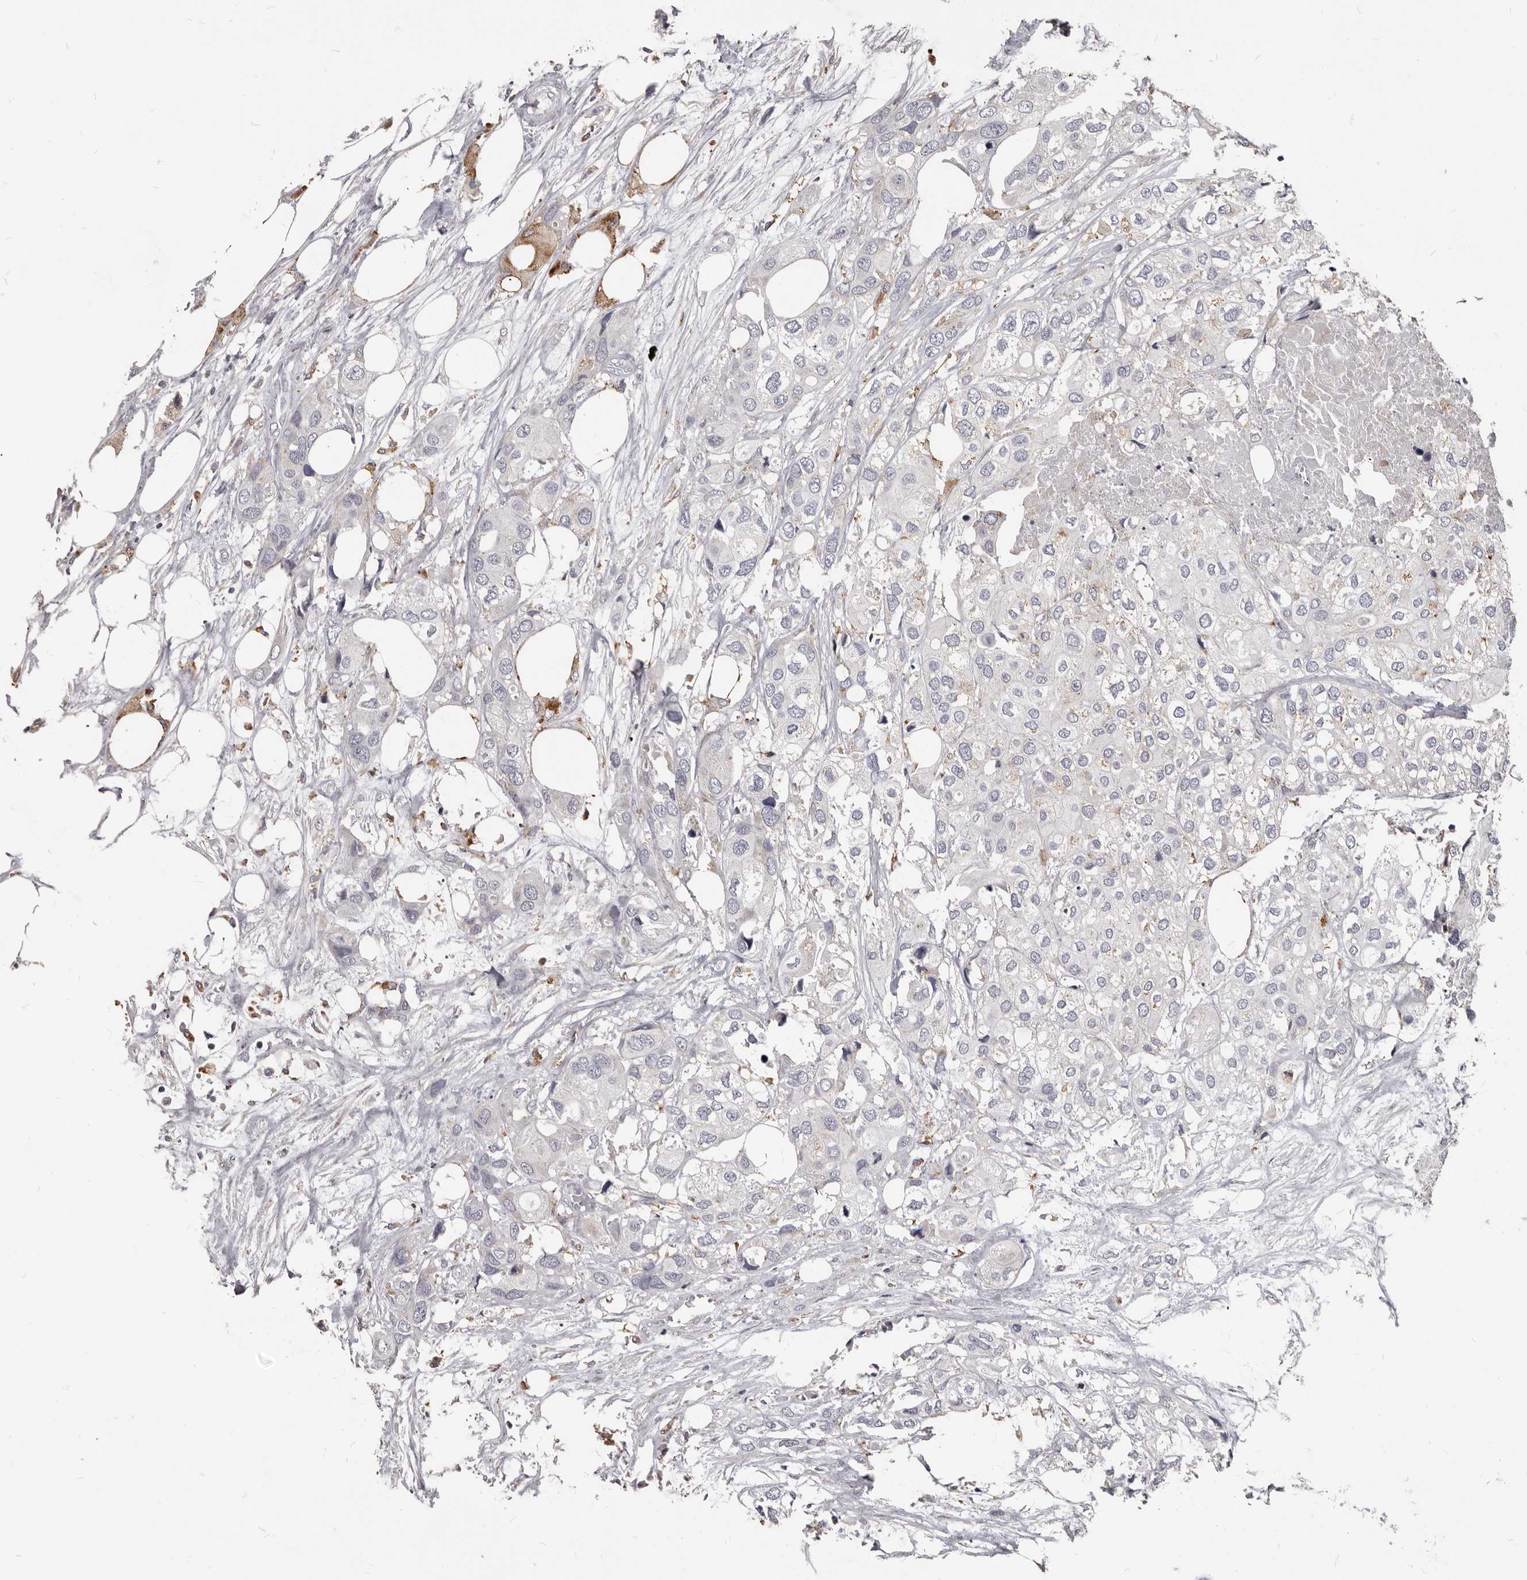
{"staining": {"intensity": "negative", "quantity": "none", "location": "none"}, "tissue": "urothelial cancer", "cell_type": "Tumor cells", "image_type": "cancer", "snomed": [{"axis": "morphology", "description": "Urothelial carcinoma, High grade"}, {"axis": "topography", "description": "Urinary bladder"}], "caption": "DAB immunohistochemical staining of human high-grade urothelial carcinoma displays no significant staining in tumor cells.", "gene": "PI4K2A", "patient": {"sex": "male", "age": 64}}